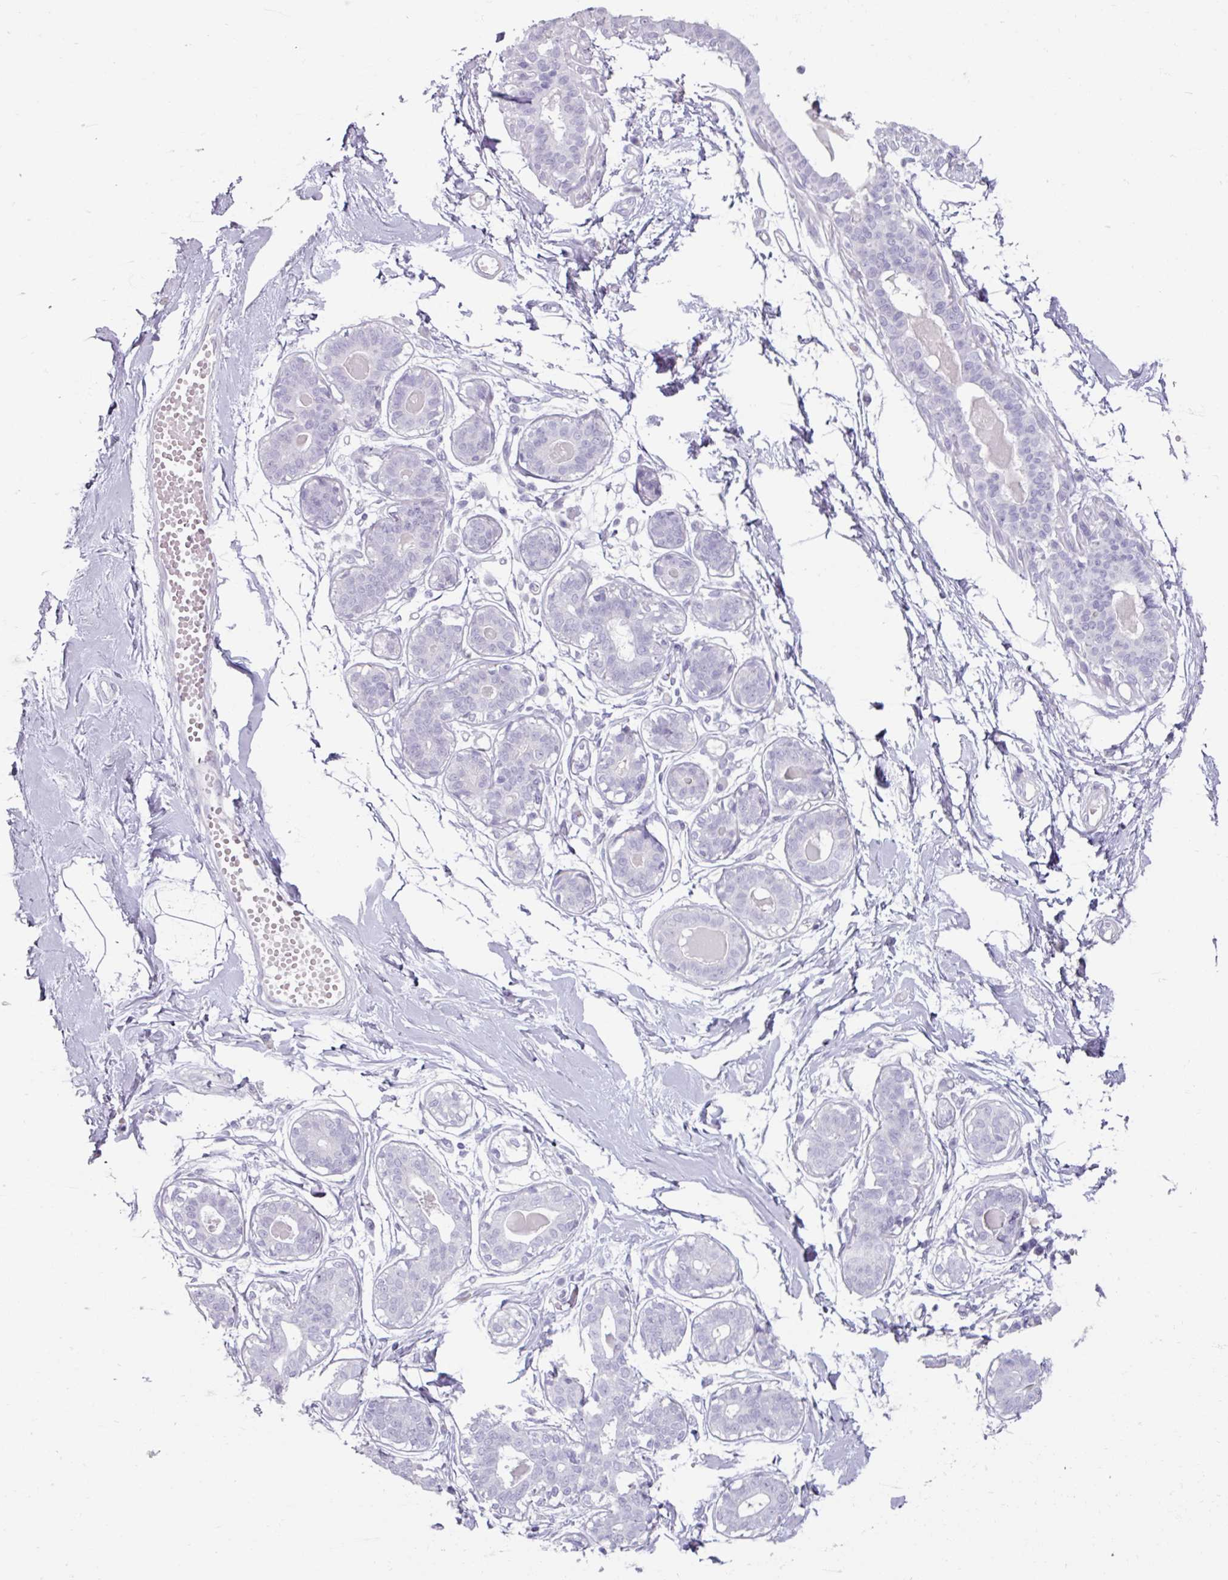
{"staining": {"intensity": "negative", "quantity": "none", "location": "none"}, "tissue": "breast", "cell_type": "Adipocytes", "image_type": "normal", "snomed": [{"axis": "morphology", "description": "Normal tissue, NOS"}, {"axis": "topography", "description": "Breast"}], "caption": "Immunohistochemistry (IHC) photomicrograph of unremarkable human breast stained for a protein (brown), which exhibits no expression in adipocytes. (DAB IHC, high magnification).", "gene": "ARG1", "patient": {"sex": "female", "age": 45}}